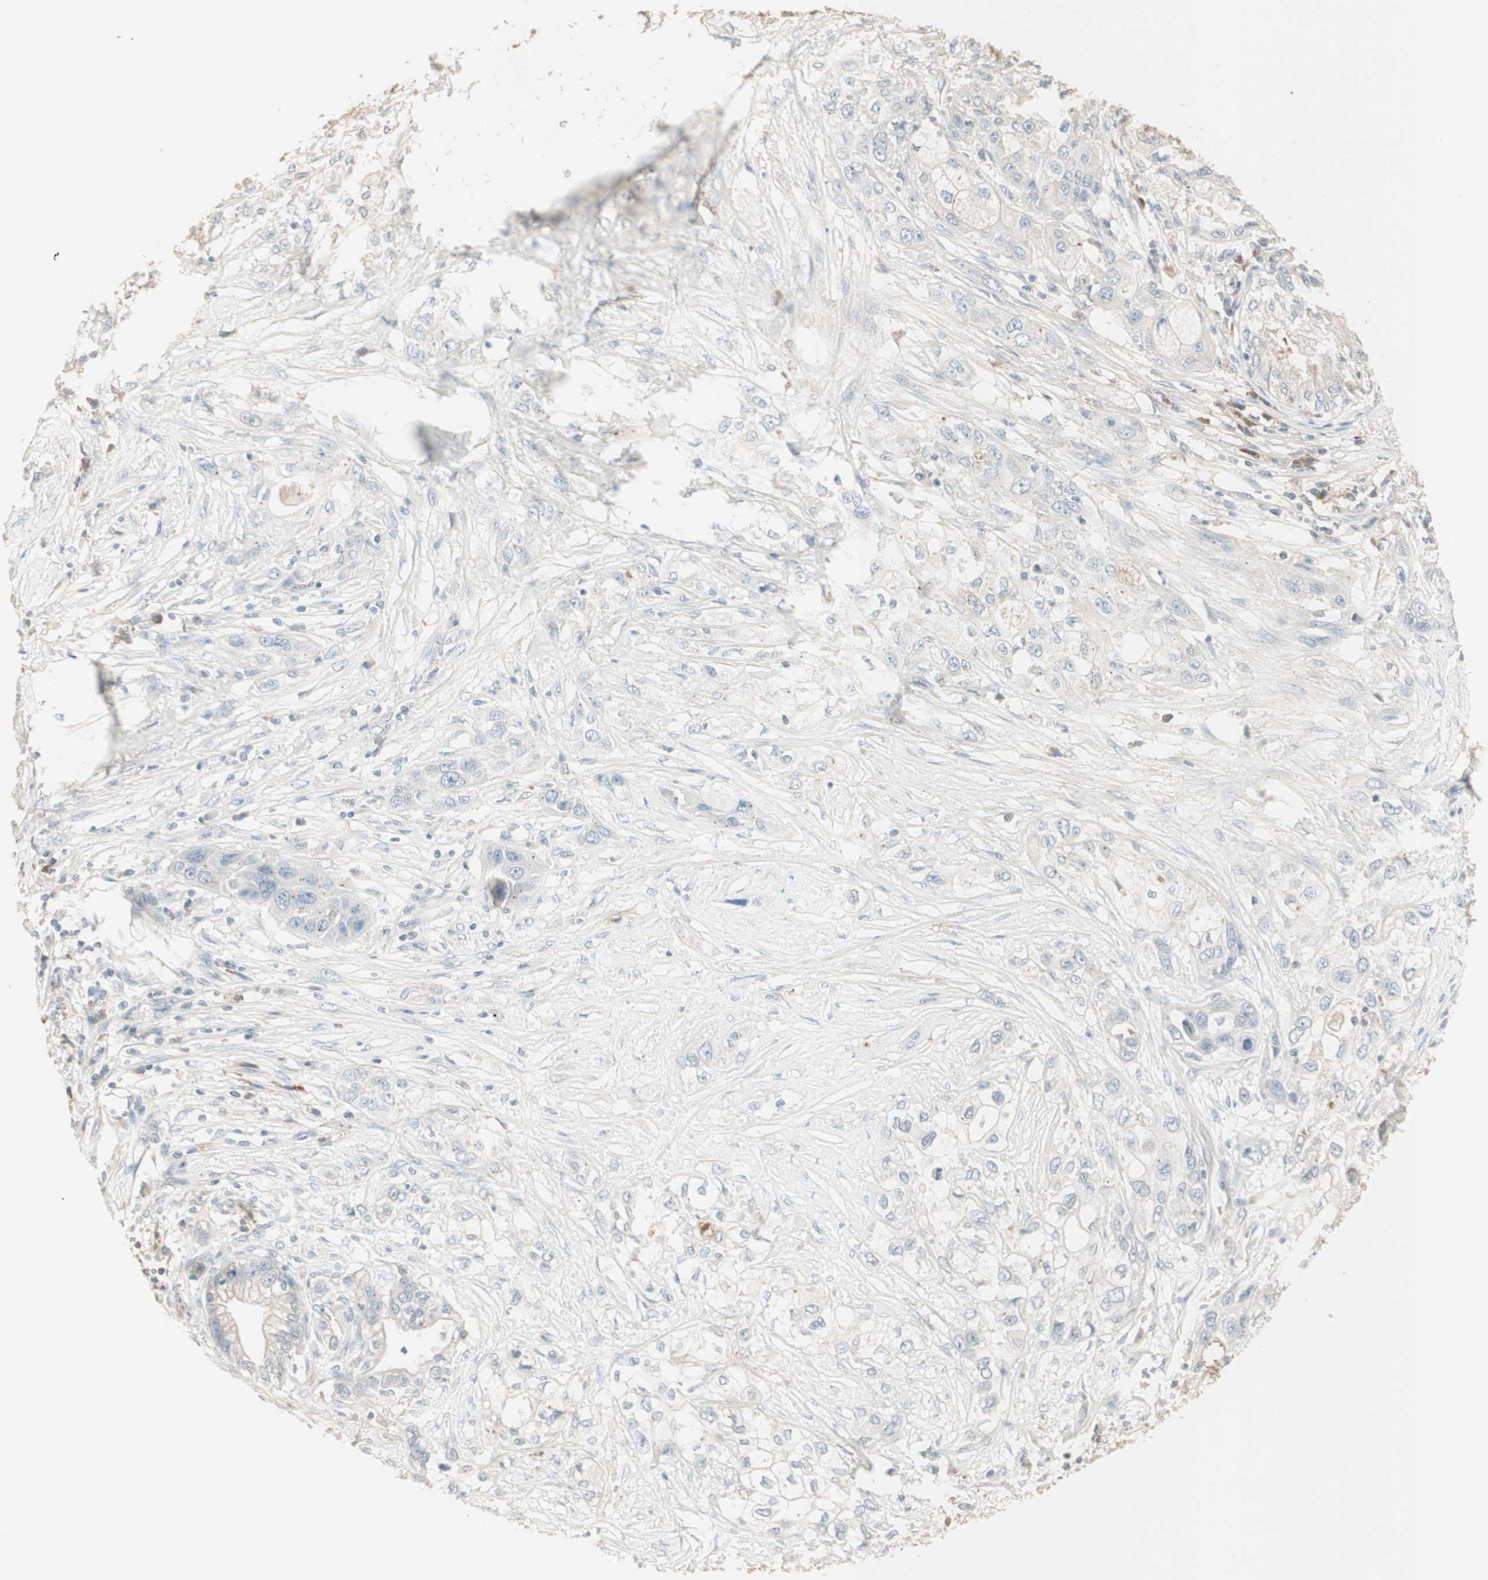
{"staining": {"intensity": "negative", "quantity": "none", "location": "none"}, "tissue": "pancreatic cancer", "cell_type": "Tumor cells", "image_type": "cancer", "snomed": [{"axis": "morphology", "description": "Adenocarcinoma, NOS"}, {"axis": "topography", "description": "Pancreas"}], "caption": "The photomicrograph demonstrates no significant positivity in tumor cells of pancreatic cancer. (DAB immunohistochemistry with hematoxylin counter stain).", "gene": "IFNG", "patient": {"sex": "female", "age": 70}}